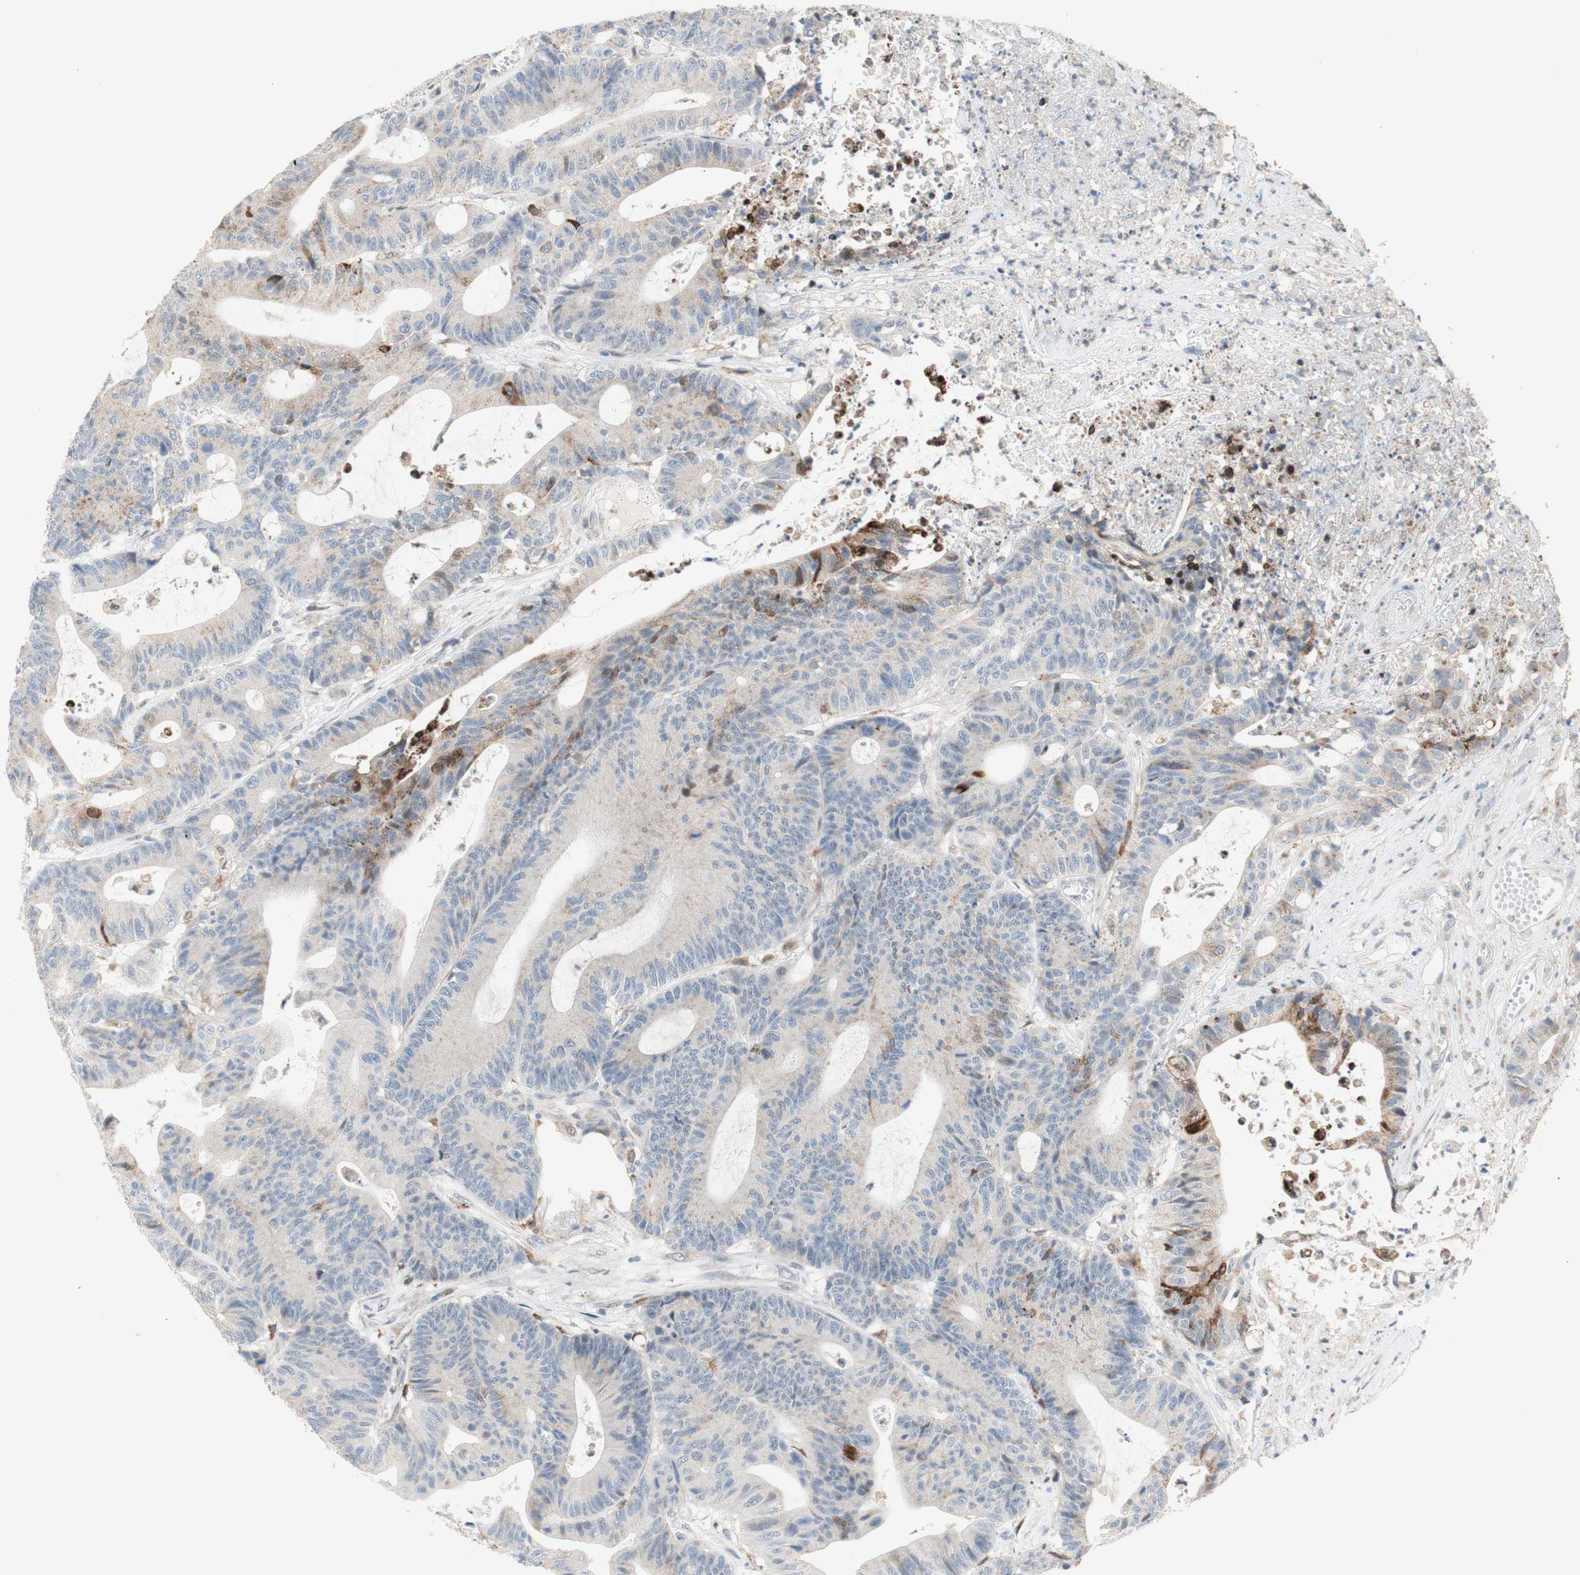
{"staining": {"intensity": "moderate", "quantity": "<25%", "location": "cytoplasmic/membranous"}, "tissue": "colorectal cancer", "cell_type": "Tumor cells", "image_type": "cancer", "snomed": [{"axis": "morphology", "description": "Adenocarcinoma, NOS"}, {"axis": "topography", "description": "Colon"}], "caption": "An immunohistochemistry micrograph of tumor tissue is shown. Protein staining in brown highlights moderate cytoplasmic/membranous positivity in adenocarcinoma (colorectal) within tumor cells.", "gene": "GAPT", "patient": {"sex": "female", "age": 84}}